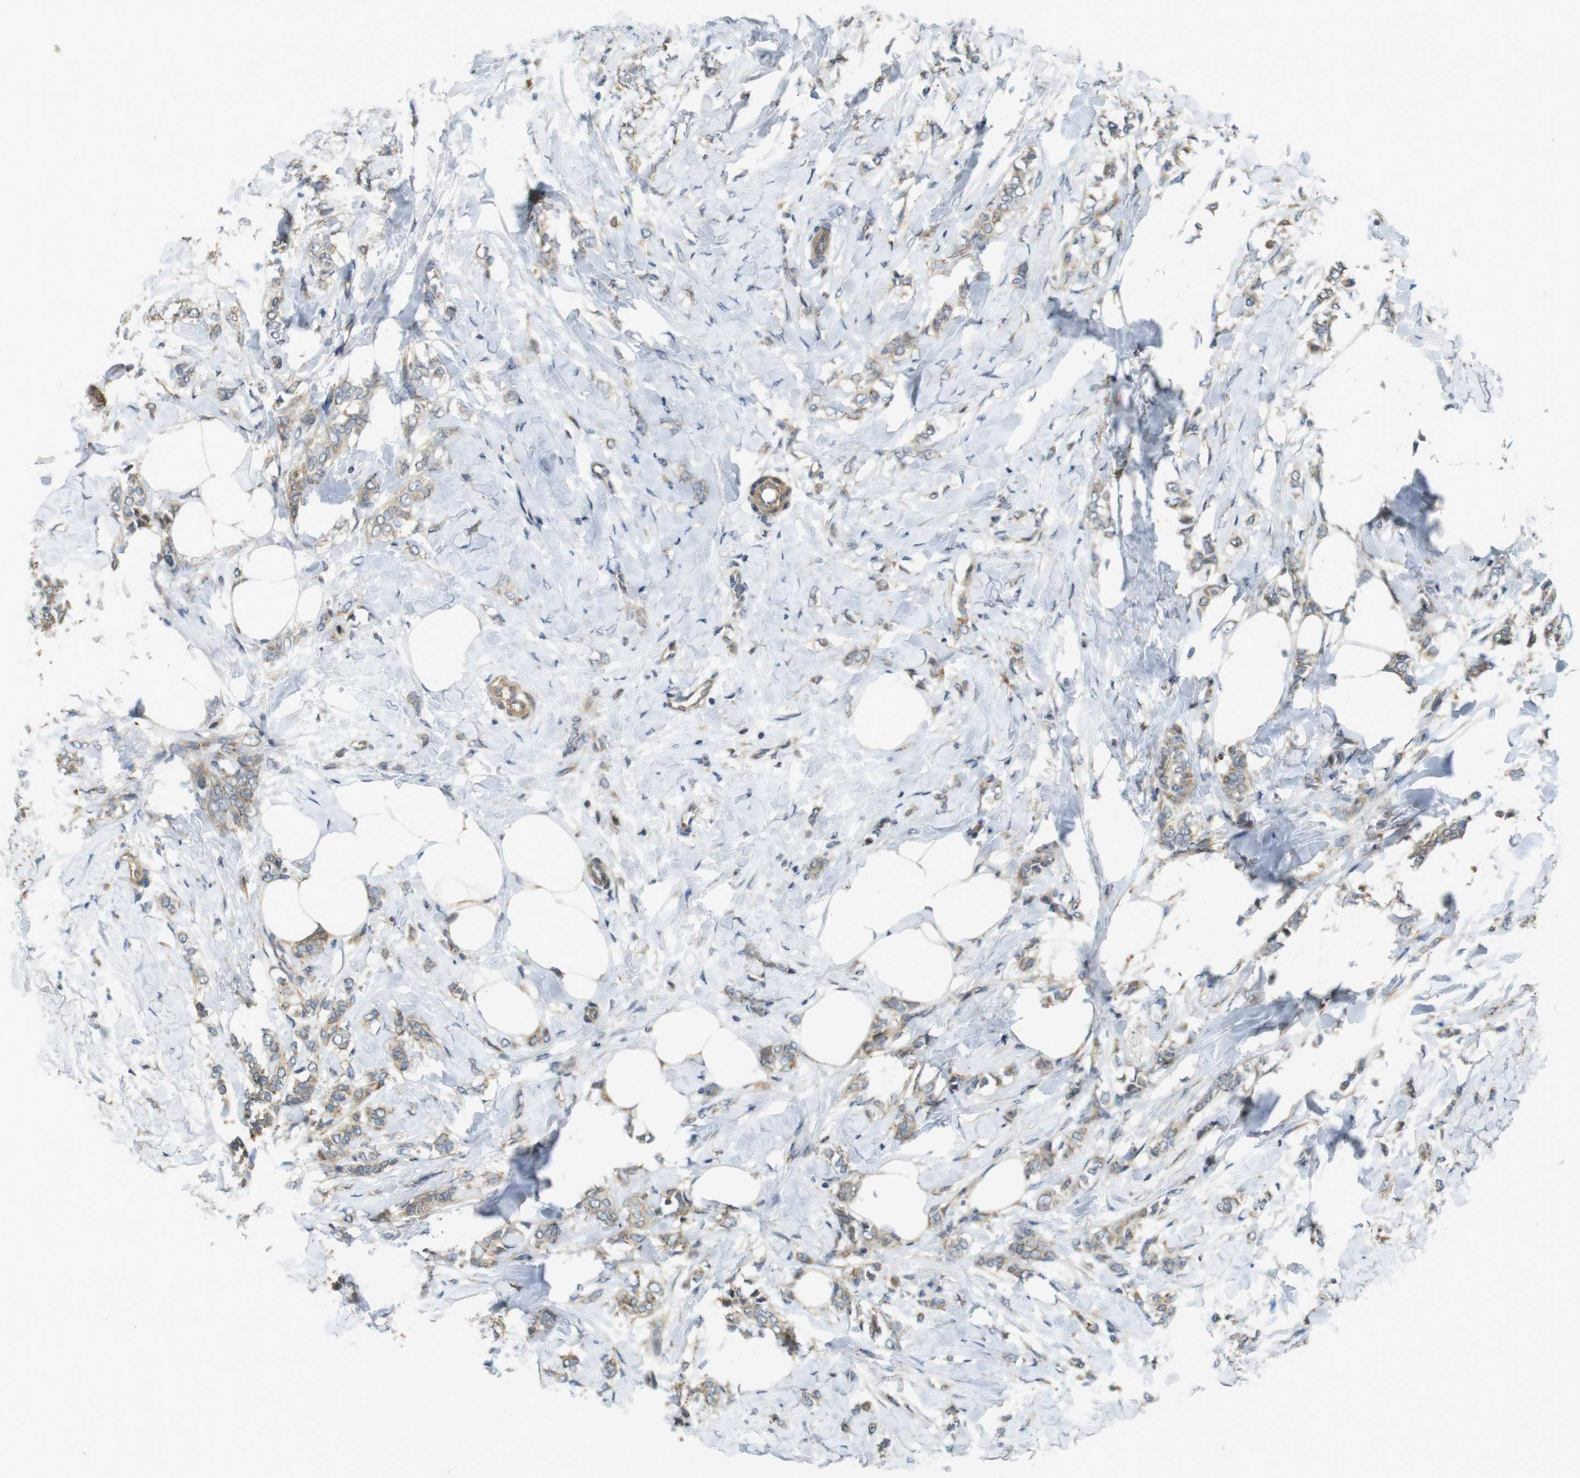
{"staining": {"intensity": "weak", "quantity": ">75%", "location": "cytoplasmic/membranous"}, "tissue": "breast cancer", "cell_type": "Tumor cells", "image_type": "cancer", "snomed": [{"axis": "morphology", "description": "Lobular carcinoma, in situ"}, {"axis": "morphology", "description": "Lobular carcinoma"}, {"axis": "topography", "description": "Breast"}], "caption": "The image demonstrates staining of breast cancer (lobular carcinoma in situ), revealing weak cytoplasmic/membranous protein staining (brown color) within tumor cells.", "gene": "CLTC", "patient": {"sex": "female", "age": 41}}